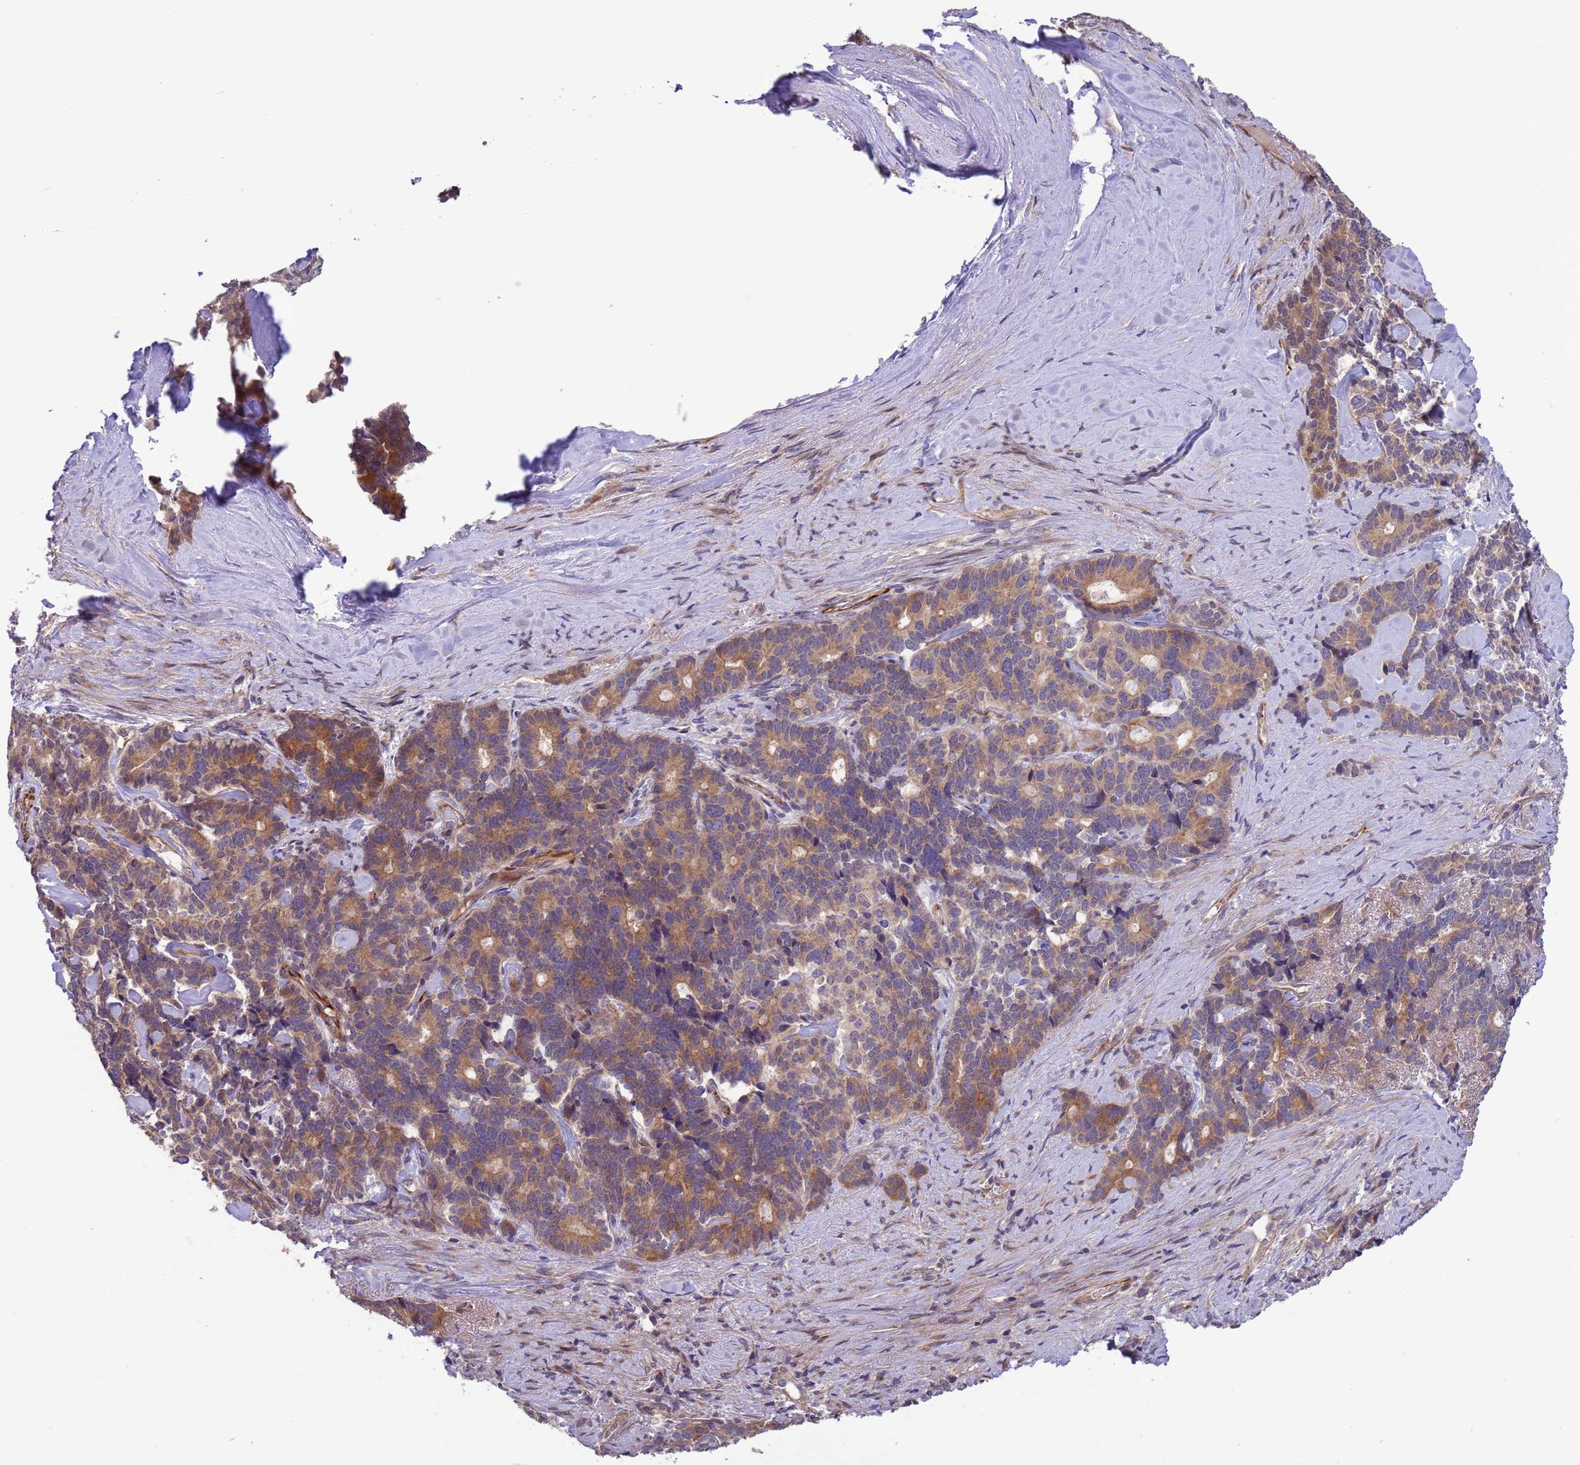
{"staining": {"intensity": "moderate", "quantity": ">75%", "location": "cytoplasmic/membranous"}, "tissue": "pancreatic cancer", "cell_type": "Tumor cells", "image_type": "cancer", "snomed": [{"axis": "morphology", "description": "Adenocarcinoma, NOS"}, {"axis": "topography", "description": "Pancreas"}], "caption": "Immunohistochemistry (IHC) photomicrograph of neoplastic tissue: pancreatic adenocarcinoma stained using IHC displays medium levels of moderate protein expression localized specifically in the cytoplasmic/membranous of tumor cells, appearing as a cytoplasmic/membranous brown color.", "gene": "GJA10", "patient": {"sex": "female", "age": 74}}